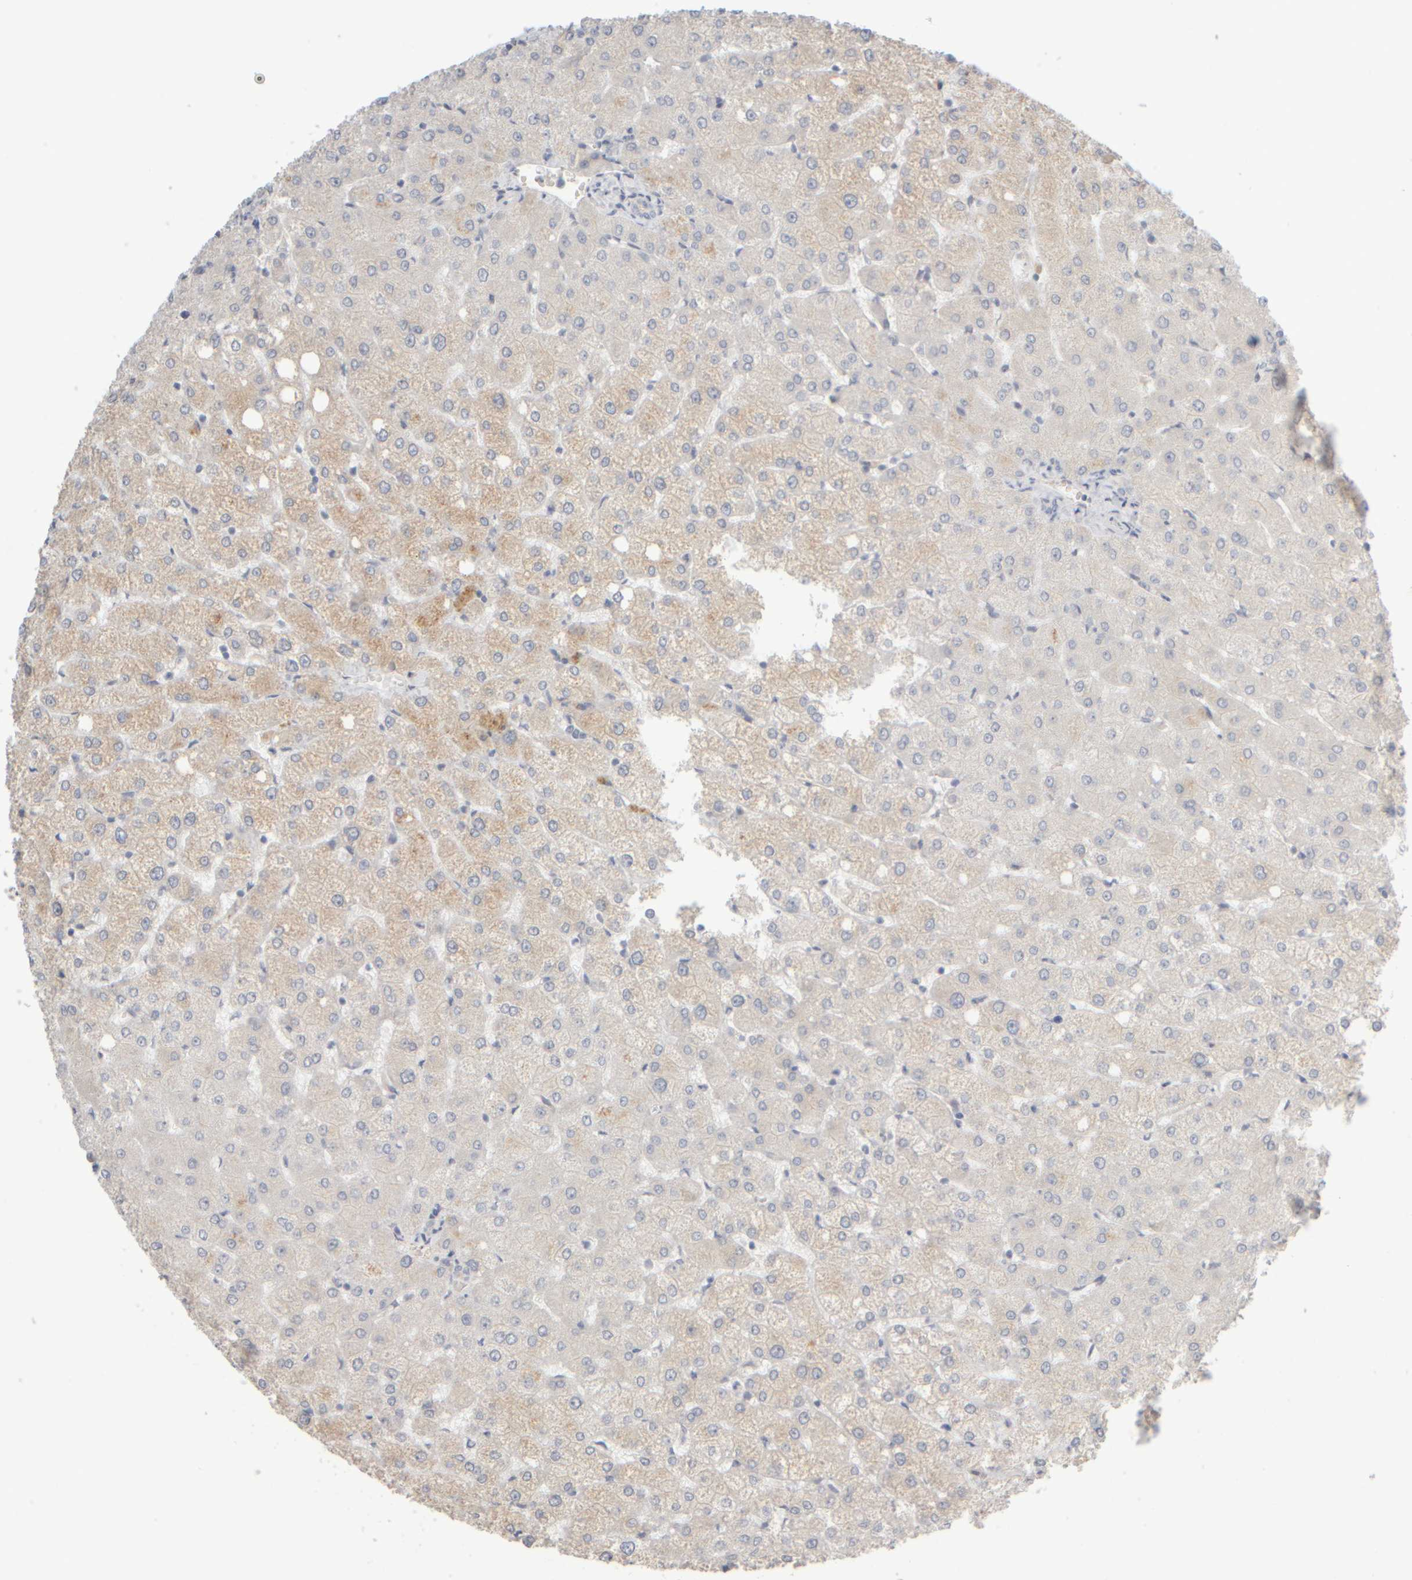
{"staining": {"intensity": "negative", "quantity": "none", "location": "none"}, "tissue": "liver", "cell_type": "Cholangiocytes", "image_type": "normal", "snomed": [{"axis": "morphology", "description": "Normal tissue, NOS"}, {"axis": "topography", "description": "Liver"}], "caption": "Histopathology image shows no protein staining in cholangiocytes of normal liver. The staining is performed using DAB (3,3'-diaminobenzidine) brown chromogen with nuclei counter-stained in using hematoxylin.", "gene": "GOPC", "patient": {"sex": "female", "age": 54}}